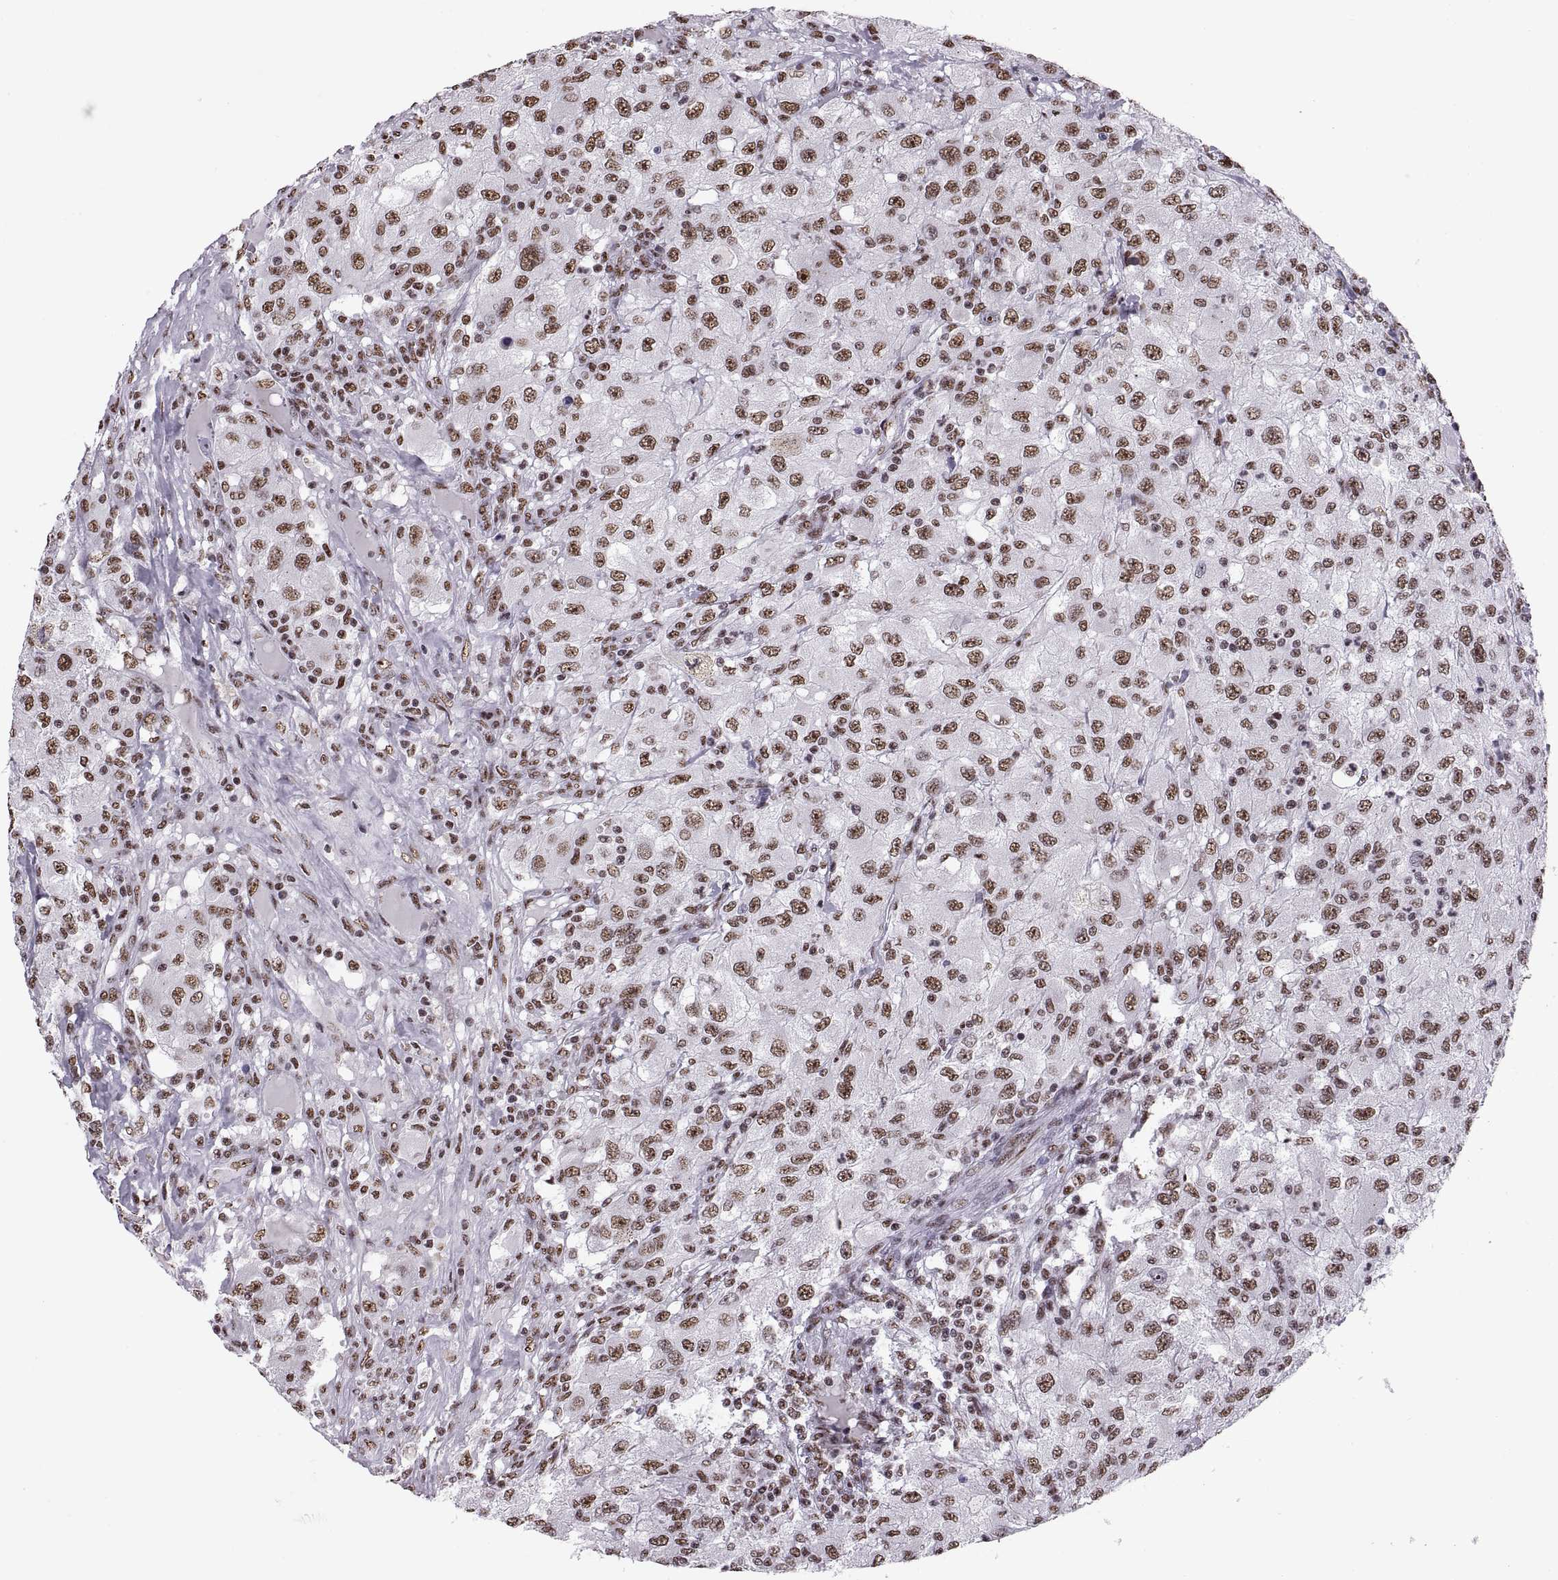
{"staining": {"intensity": "moderate", "quantity": ">75%", "location": "nuclear"}, "tissue": "renal cancer", "cell_type": "Tumor cells", "image_type": "cancer", "snomed": [{"axis": "morphology", "description": "Adenocarcinoma, NOS"}, {"axis": "topography", "description": "Kidney"}], "caption": "Protein staining demonstrates moderate nuclear expression in approximately >75% of tumor cells in adenocarcinoma (renal).", "gene": "SNAI1", "patient": {"sex": "female", "age": 67}}